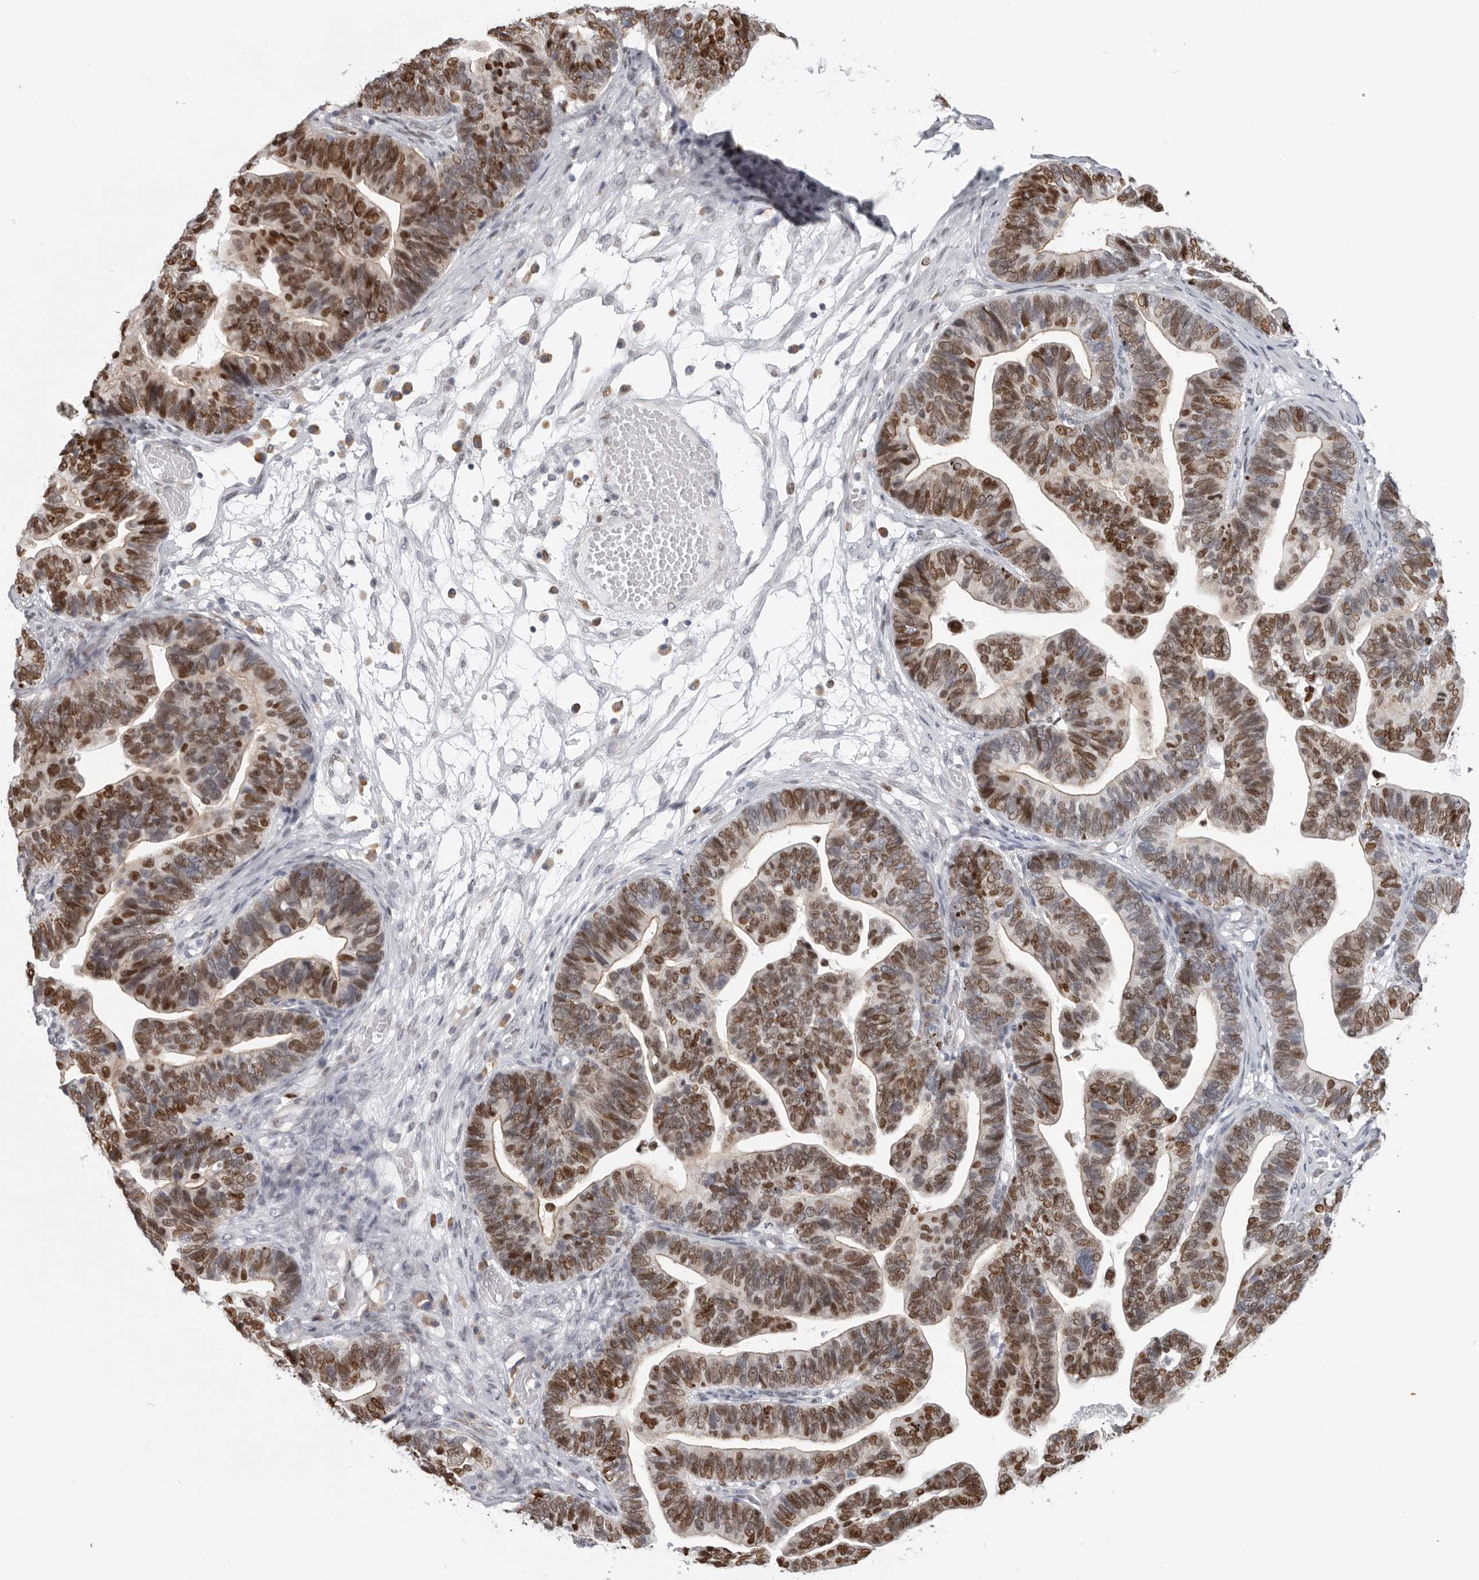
{"staining": {"intensity": "moderate", "quantity": ">75%", "location": "nuclear"}, "tissue": "ovarian cancer", "cell_type": "Tumor cells", "image_type": "cancer", "snomed": [{"axis": "morphology", "description": "Cystadenocarcinoma, serous, NOS"}, {"axis": "topography", "description": "Ovary"}], "caption": "The photomicrograph exhibits immunohistochemical staining of ovarian cancer. There is moderate nuclear positivity is identified in about >75% of tumor cells.", "gene": "SRP19", "patient": {"sex": "female", "age": 56}}